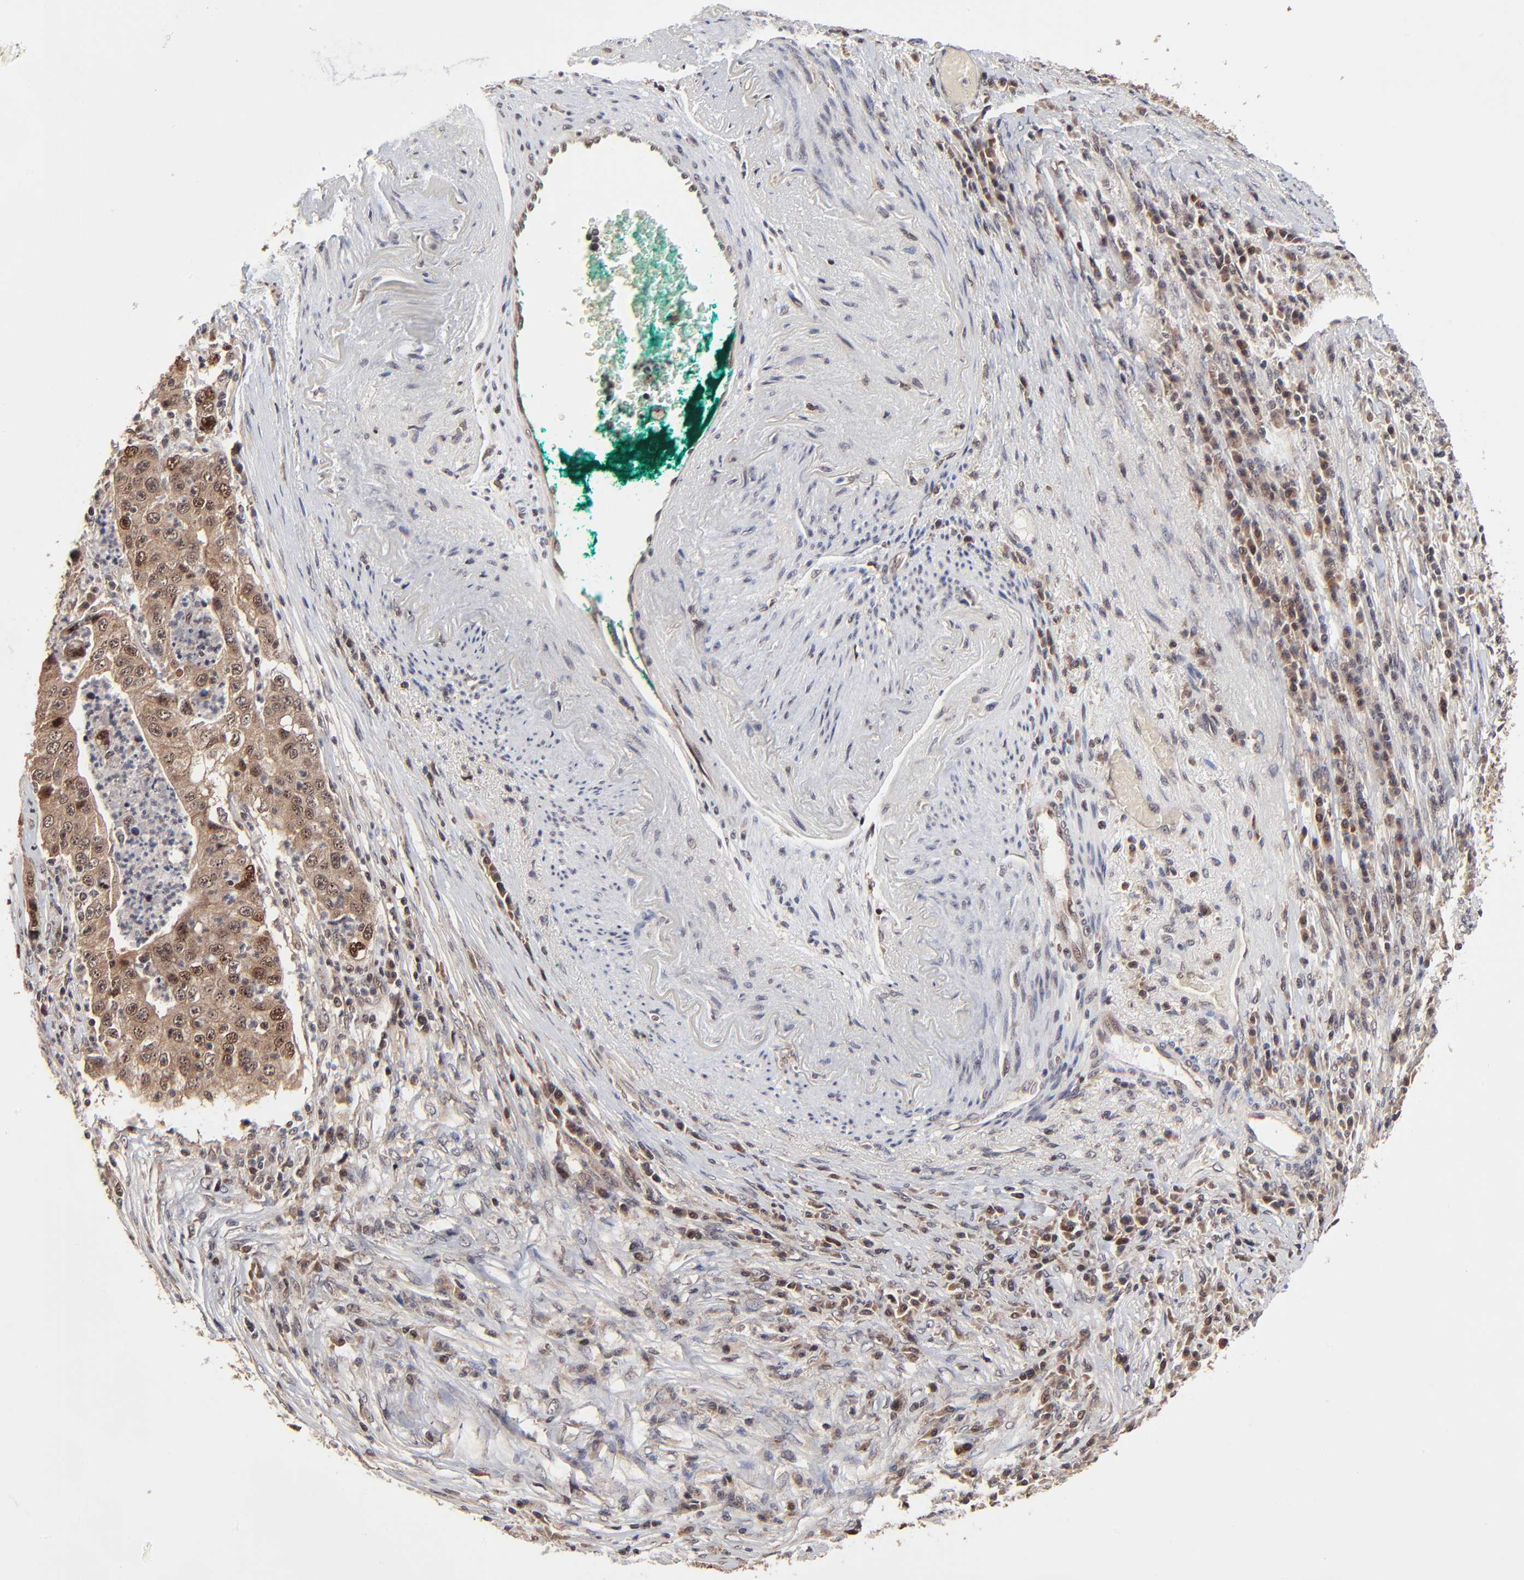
{"staining": {"intensity": "strong", "quantity": ">75%", "location": "cytoplasmic/membranous,nuclear"}, "tissue": "lung cancer", "cell_type": "Tumor cells", "image_type": "cancer", "snomed": [{"axis": "morphology", "description": "Squamous cell carcinoma, NOS"}, {"axis": "topography", "description": "Lung"}], "caption": "High-magnification brightfield microscopy of squamous cell carcinoma (lung) stained with DAB (3,3'-diaminobenzidine) (brown) and counterstained with hematoxylin (blue). tumor cells exhibit strong cytoplasmic/membranous and nuclear staining is present in about>75% of cells.", "gene": "FRMD8", "patient": {"sex": "male", "age": 64}}